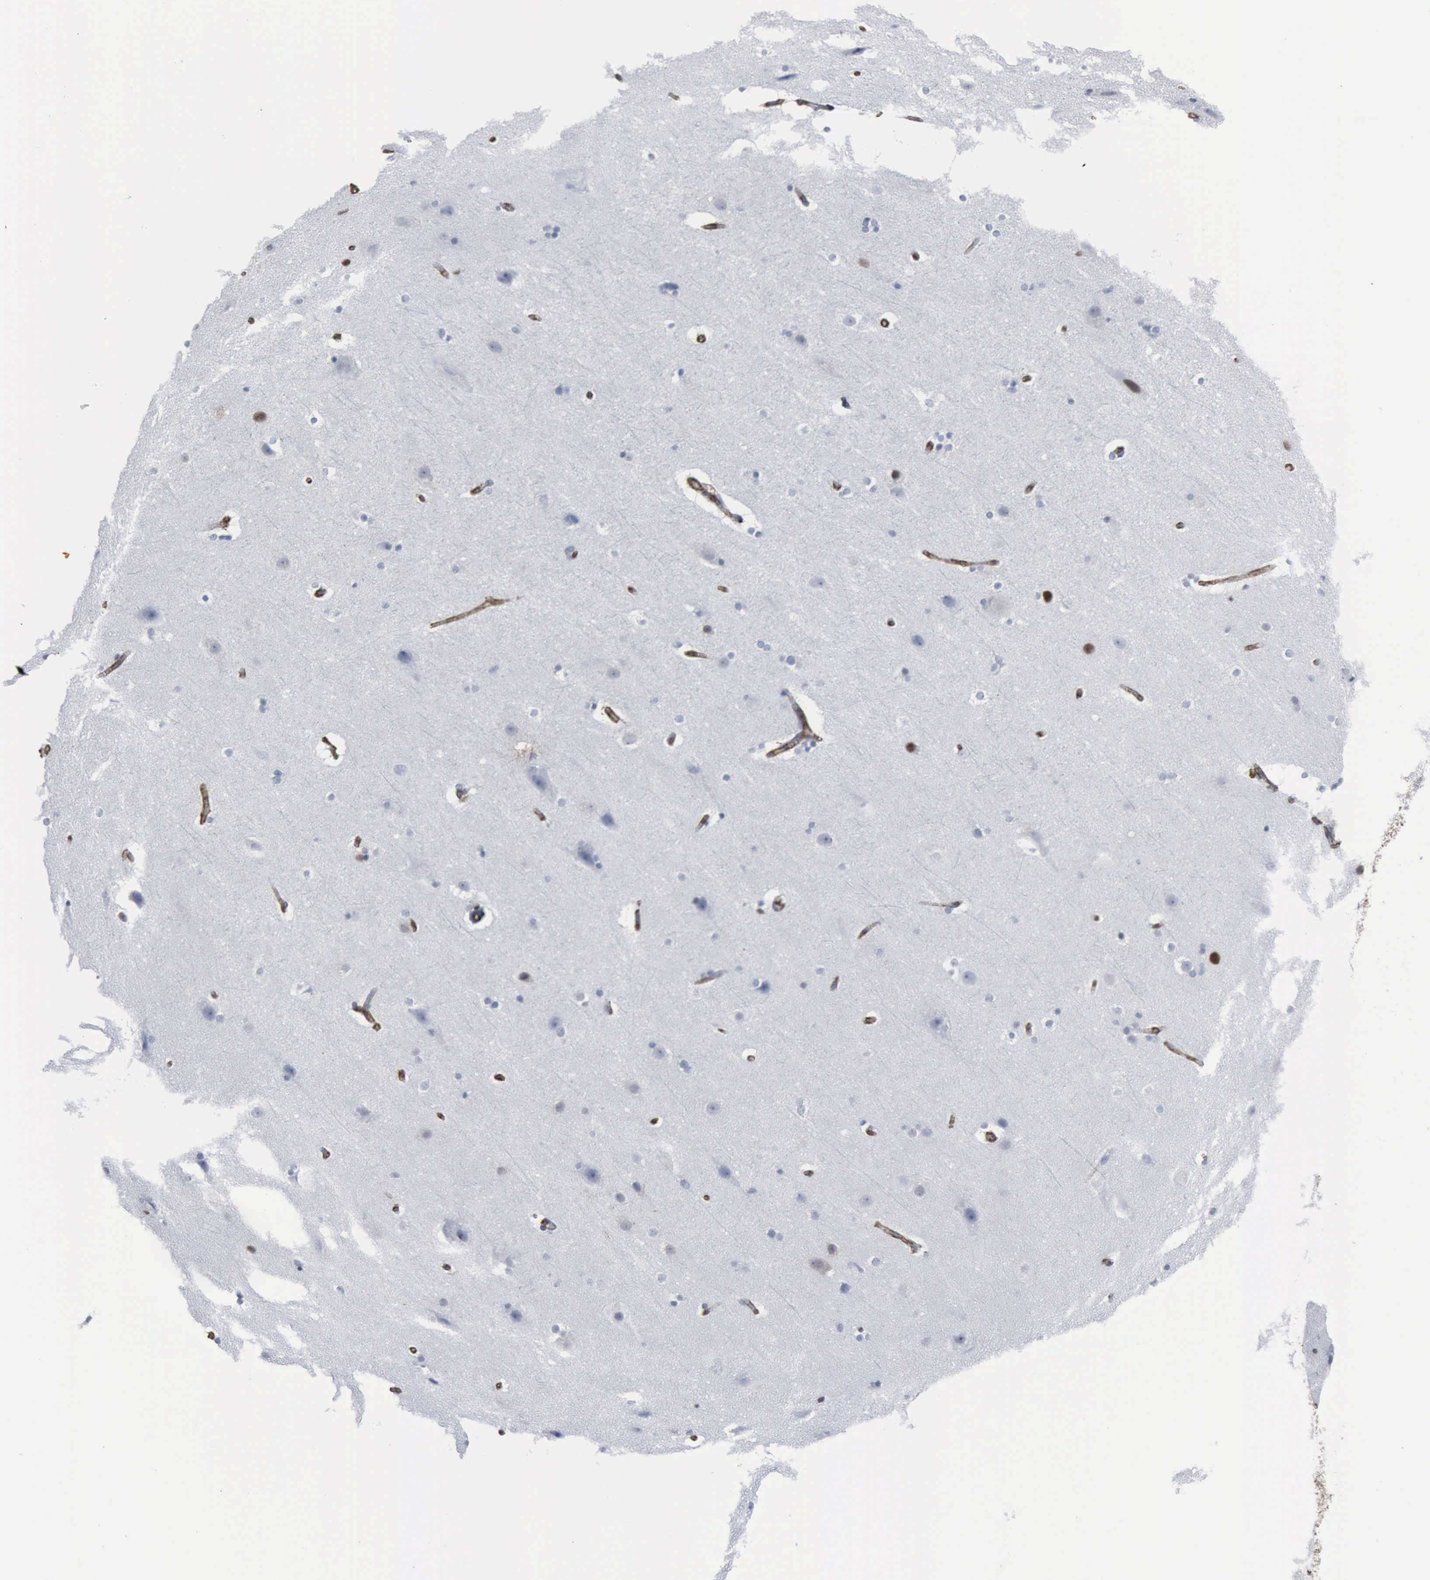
{"staining": {"intensity": "strong", "quantity": ">75%", "location": "cytoplasmic/membranous"}, "tissue": "cerebral cortex", "cell_type": "Endothelial cells", "image_type": "normal", "snomed": [{"axis": "morphology", "description": "Normal tissue, NOS"}, {"axis": "topography", "description": "Cerebral cortex"}, {"axis": "topography", "description": "Hippocampus"}], "caption": "The immunohistochemical stain shows strong cytoplasmic/membranous expression in endothelial cells of unremarkable cerebral cortex. (IHC, brightfield microscopy, high magnification).", "gene": "CCNE1", "patient": {"sex": "female", "age": 19}}